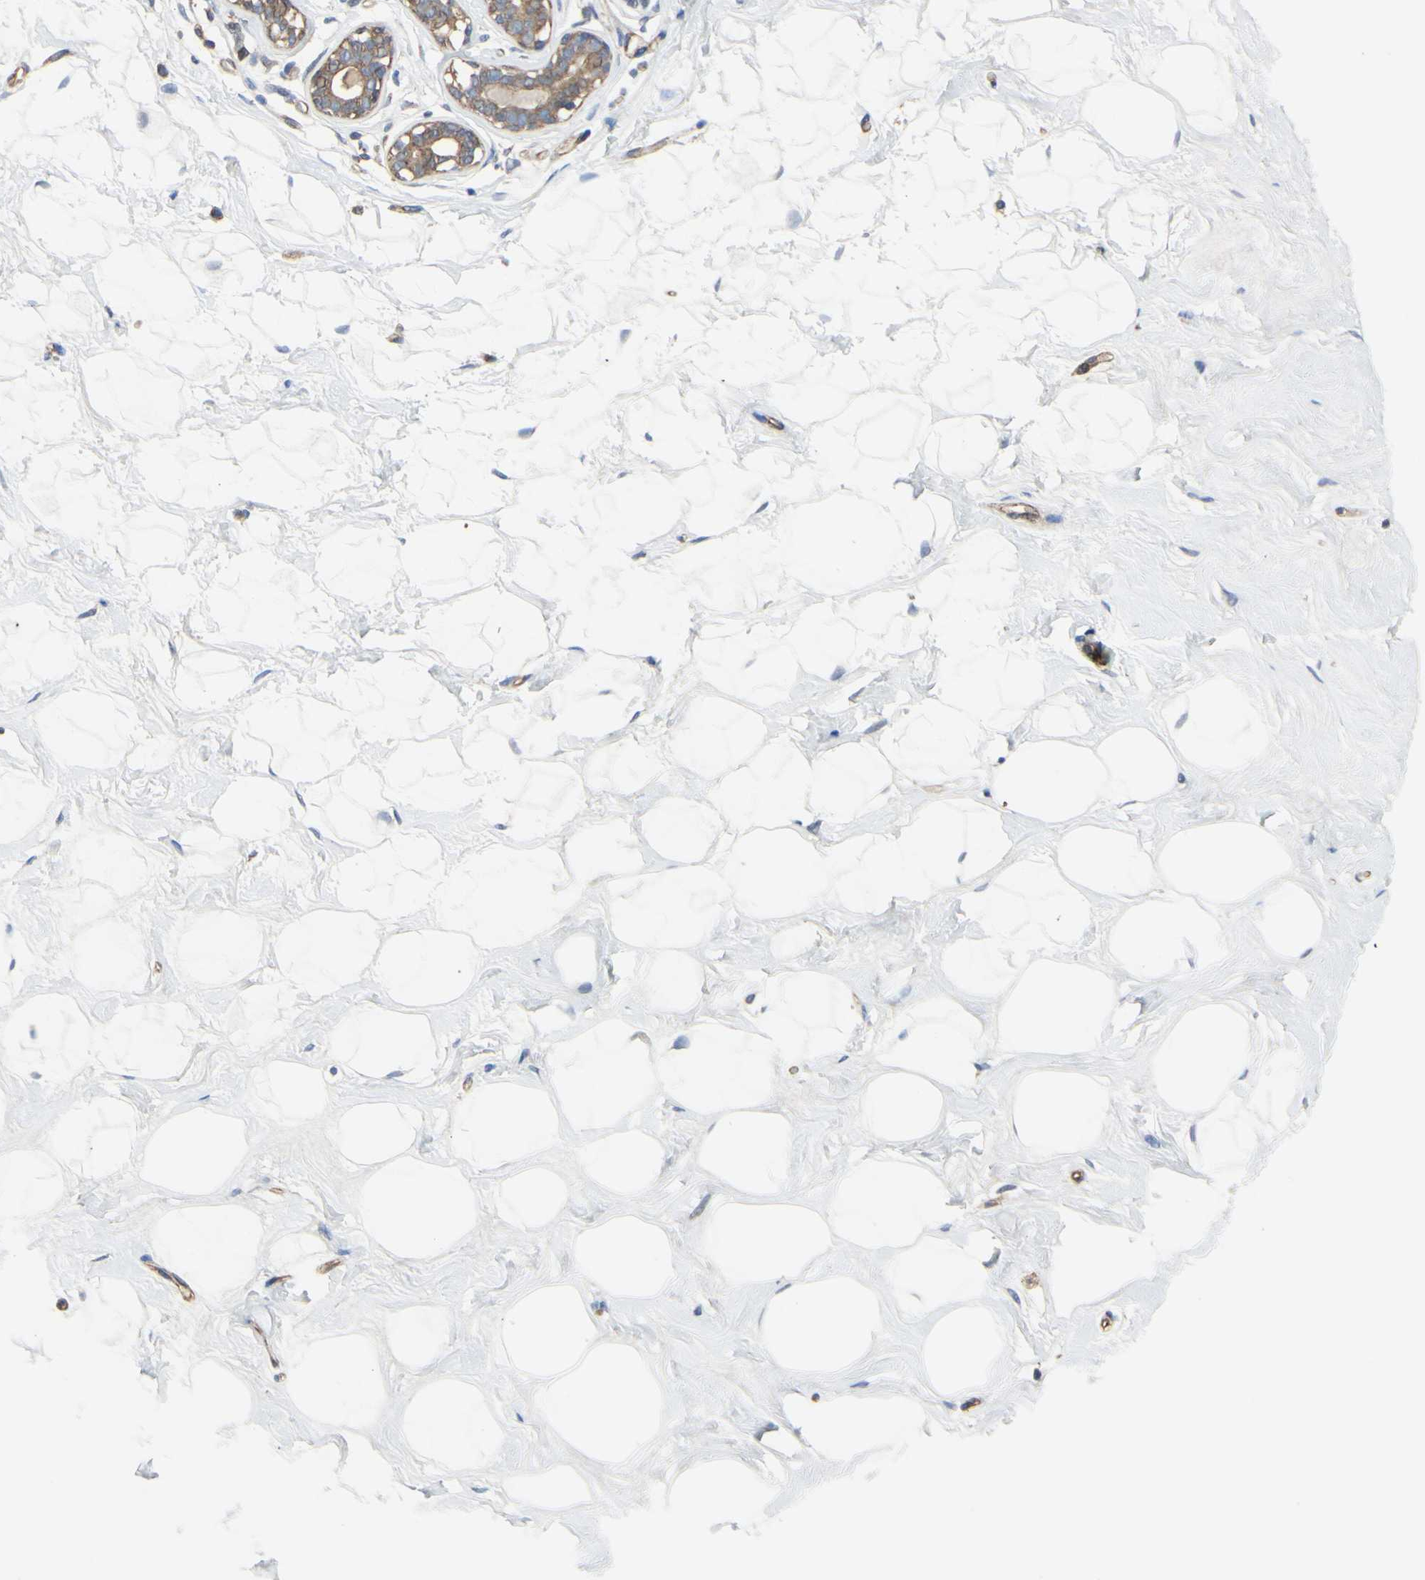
{"staining": {"intensity": "negative", "quantity": "none", "location": "none"}, "tissue": "breast", "cell_type": "Adipocytes", "image_type": "normal", "snomed": [{"axis": "morphology", "description": "Normal tissue, NOS"}, {"axis": "topography", "description": "Breast"}], "caption": "An IHC image of benign breast is shown. There is no staining in adipocytes of breast. Nuclei are stained in blue.", "gene": "BECN1", "patient": {"sex": "female", "age": 23}}